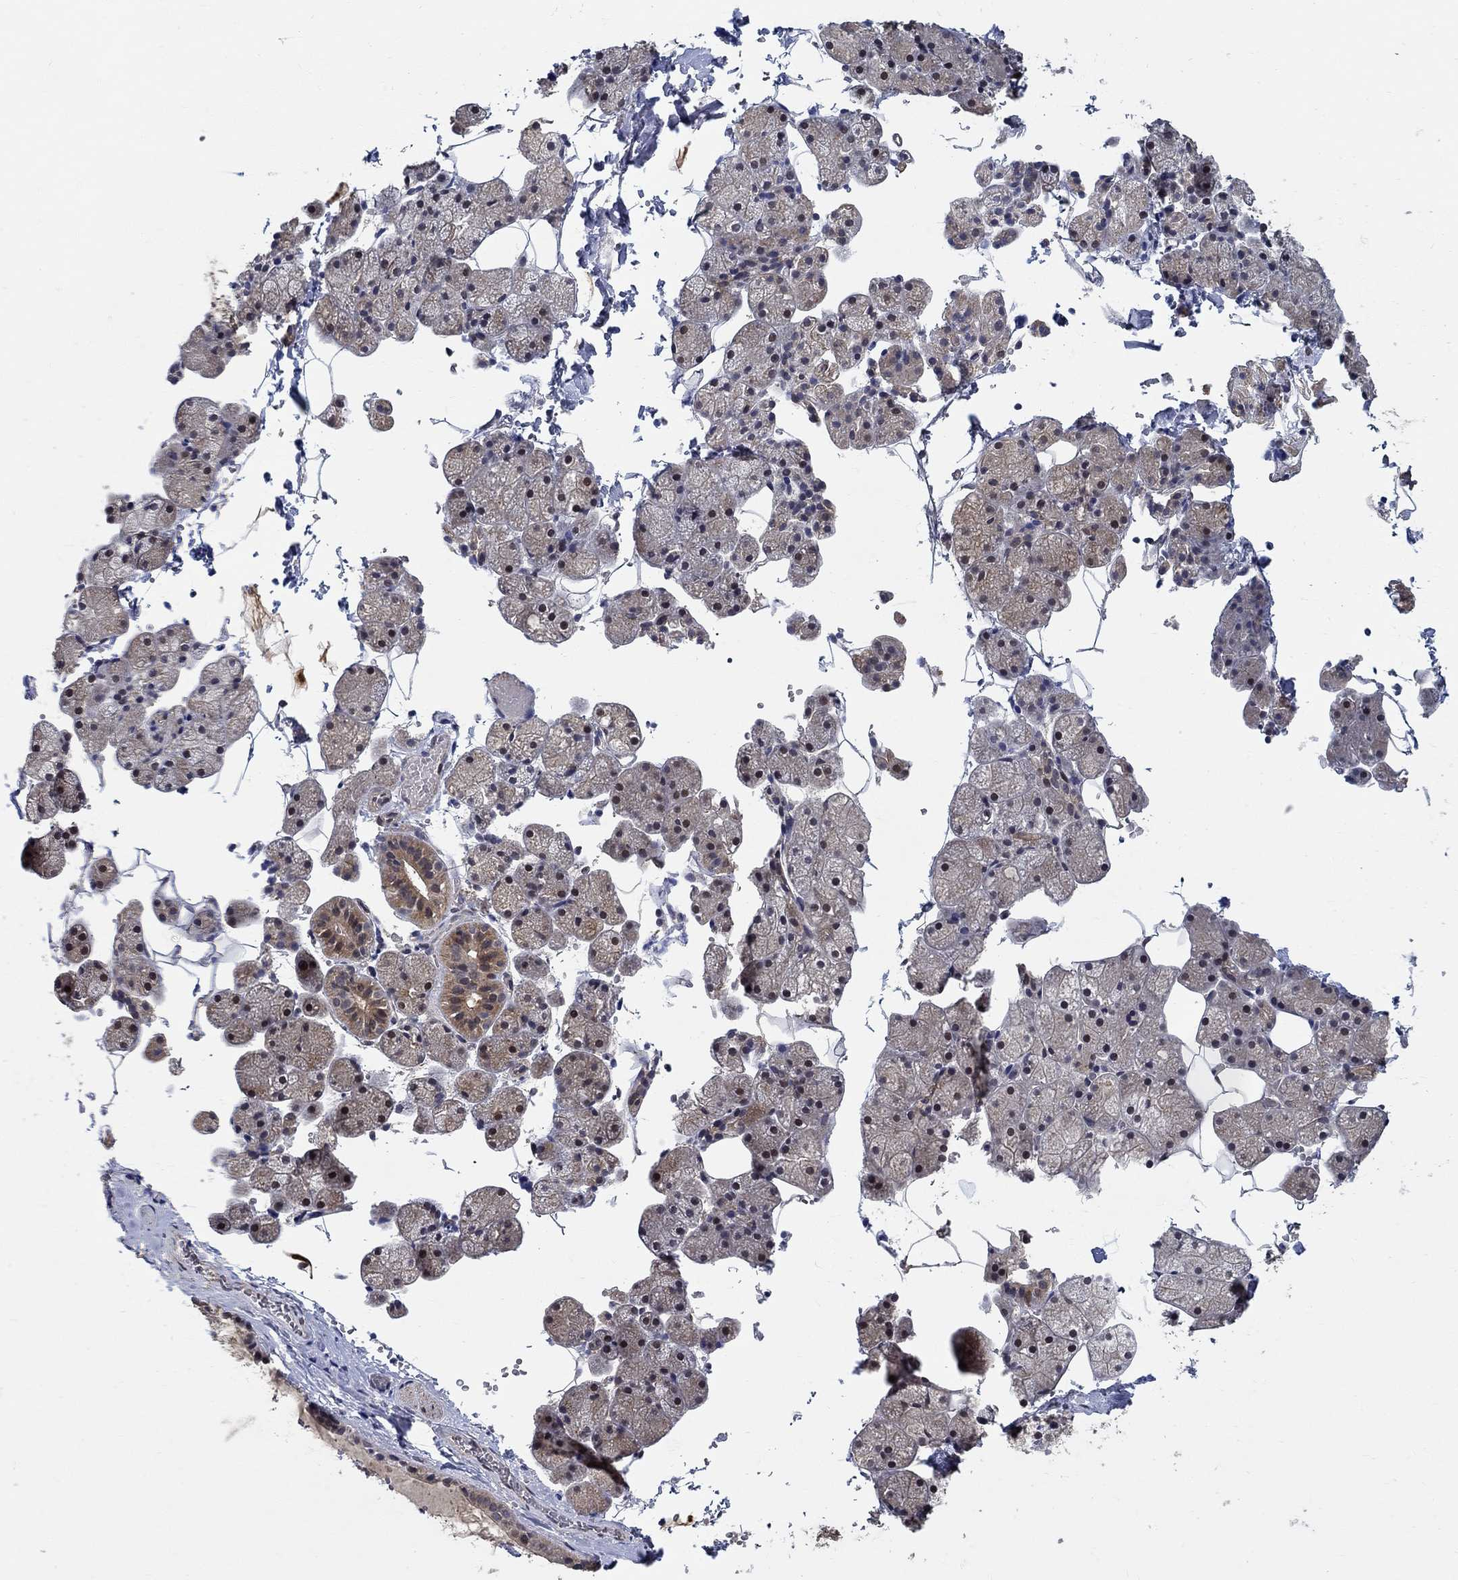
{"staining": {"intensity": "moderate", "quantity": "<25%", "location": "cytoplasmic/membranous"}, "tissue": "salivary gland", "cell_type": "Glandular cells", "image_type": "normal", "snomed": [{"axis": "morphology", "description": "Normal tissue, NOS"}, {"axis": "topography", "description": "Salivary gland"}], "caption": "This is an image of immunohistochemistry (IHC) staining of benign salivary gland, which shows moderate staining in the cytoplasmic/membranous of glandular cells.", "gene": "ZNF594", "patient": {"sex": "male", "age": 38}}